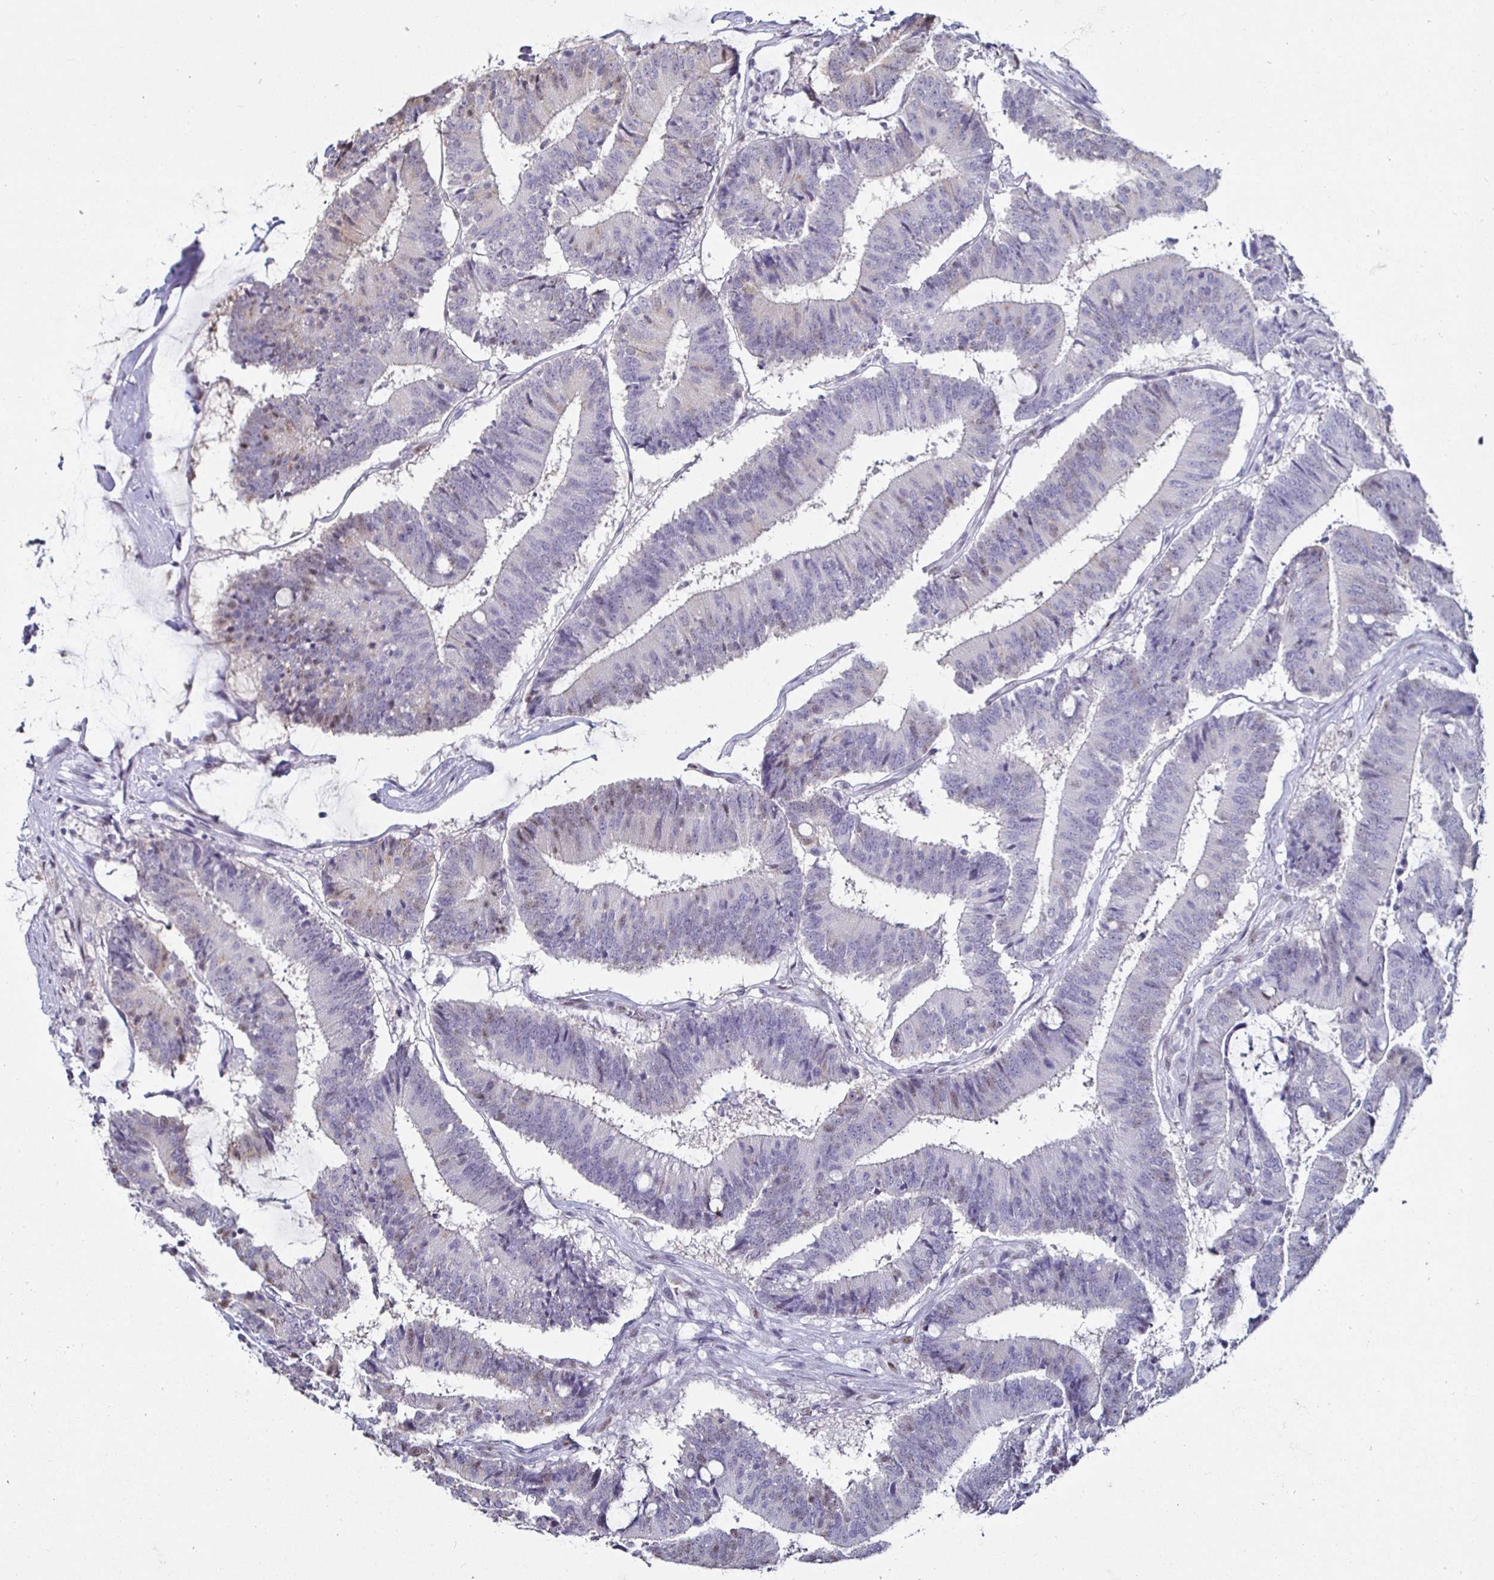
{"staining": {"intensity": "weak", "quantity": "<25%", "location": "nuclear"}, "tissue": "colorectal cancer", "cell_type": "Tumor cells", "image_type": "cancer", "snomed": [{"axis": "morphology", "description": "Adenocarcinoma, NOS"}, {"axis": "topography", "description": "Colon"}], "caption": "High magnification brightfield microscopy of colorectal cancer (adenocarcinoma) stained with DAB (brown) and counterstained with hematoxylin (blue): tumor cells show no significant positivity.", "gene": "DDX39B", "patient": {"sex": "female", "age": 43}}